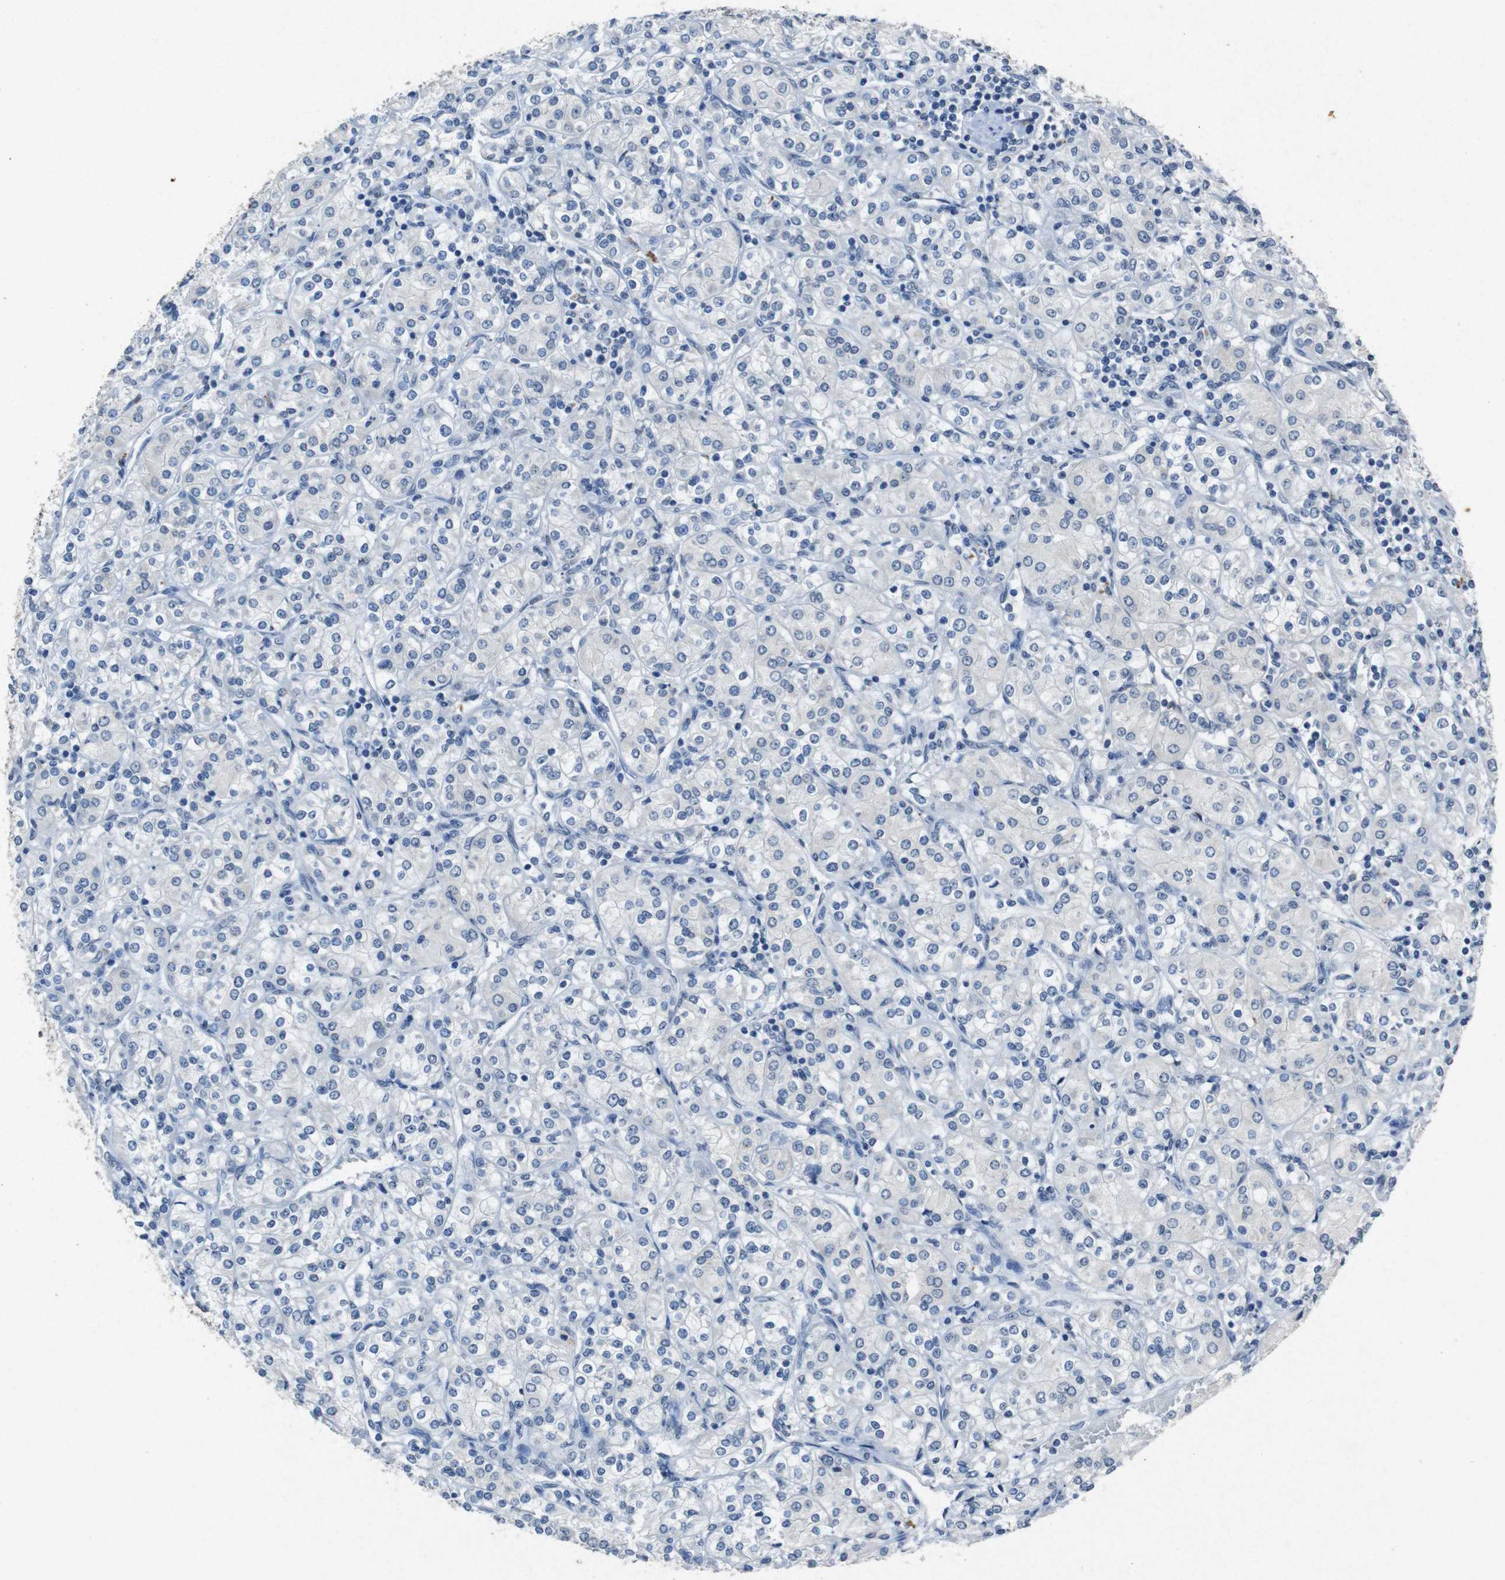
{"staining": {"intensity": "negative", "quantity": "none", "location": "none"}, "tissue": "renal cancer", "cell_type": "Tumor cells", "image_type": "cancer", "snomed": [{"axis": "morphology", "description": "Adenocarcinoma, NOS"}, {"axis": "topography", "description": "Kidney"}], "caption": "Renal adenocarcinoma was stained to show a protein in brown. There is no significant staining in tumor cells. (DAB IHC, high magnification).", "gene": "STBD1", "patient": {"sex": "male", "age": 77}}